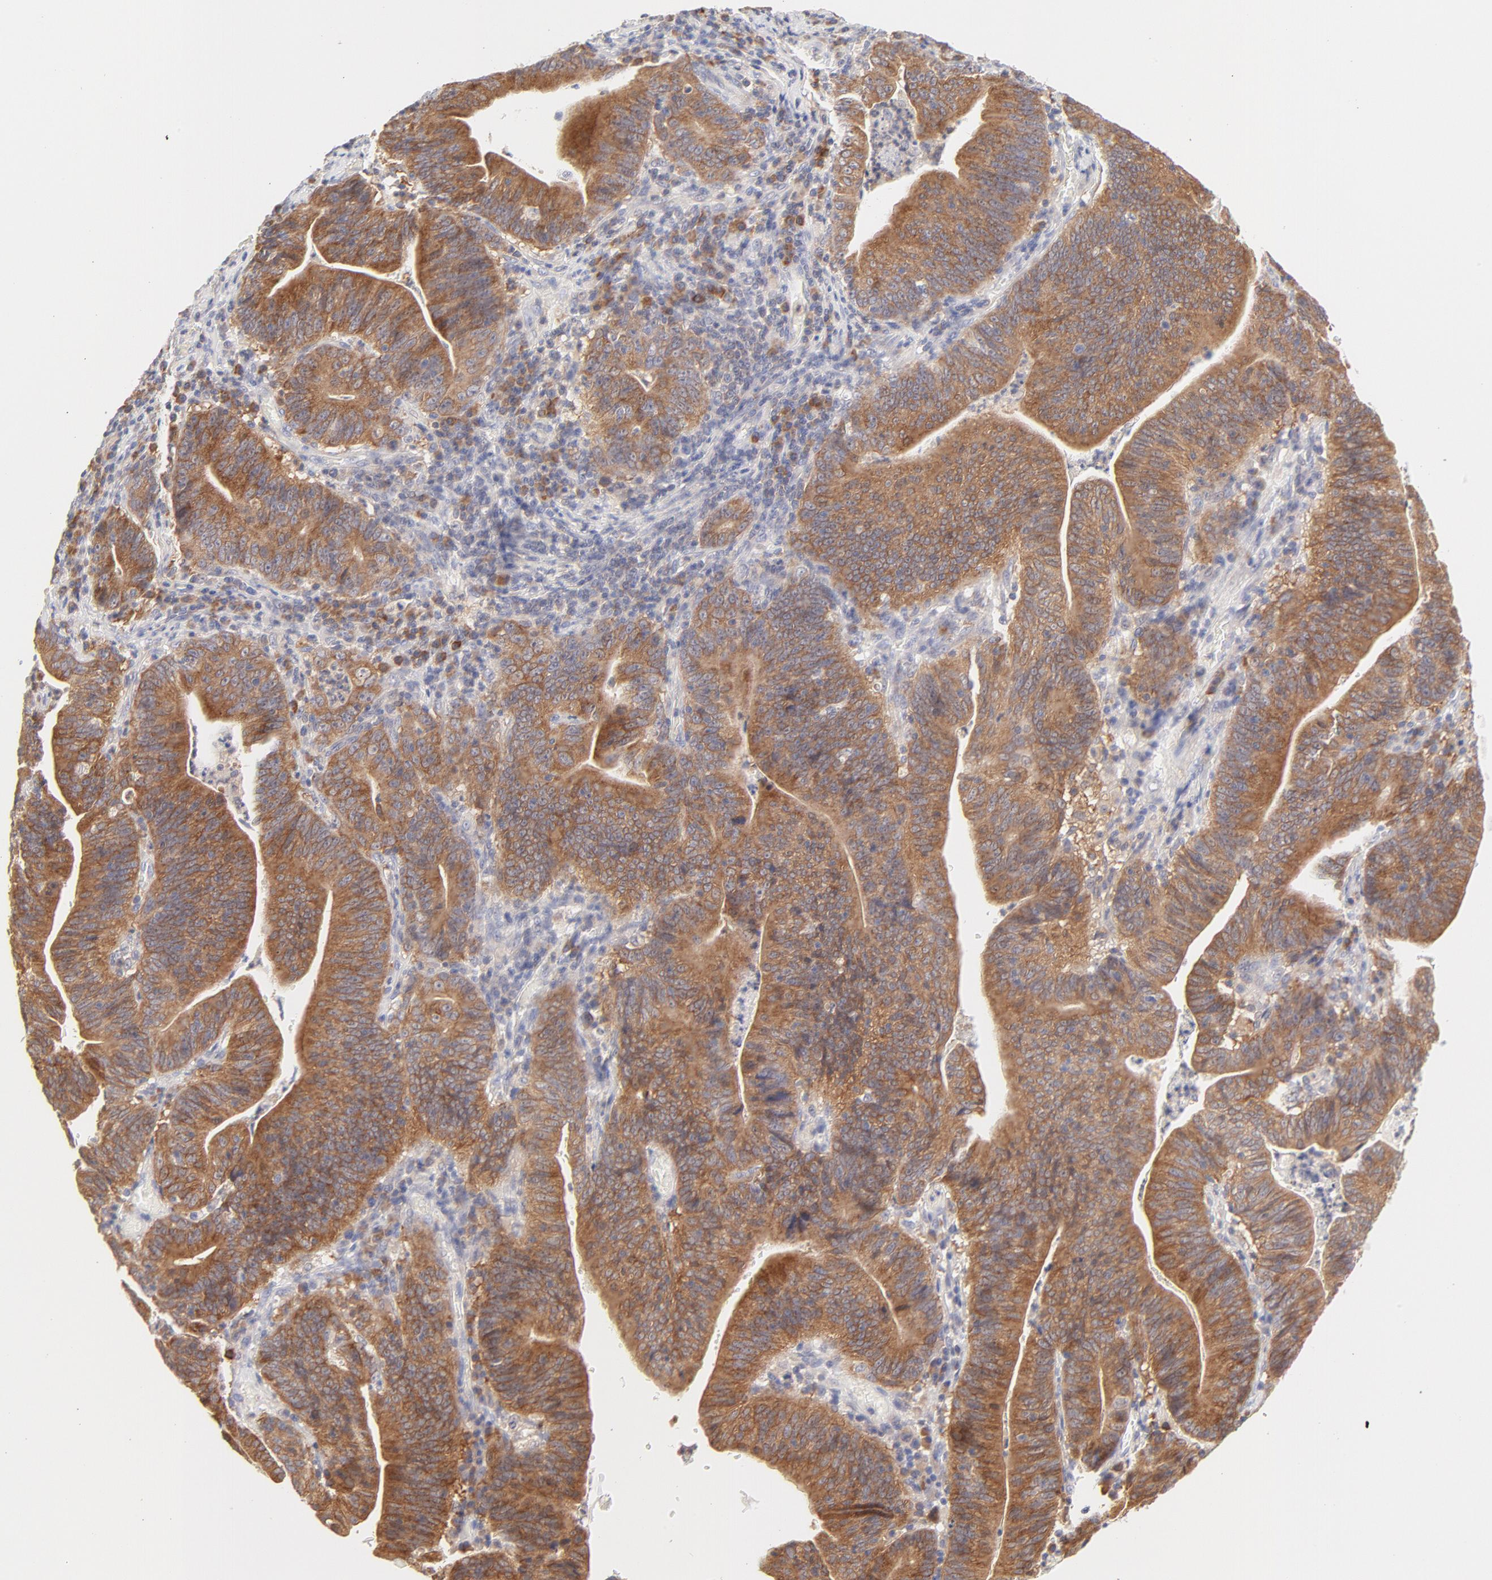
{"staining": {"intensity": "moderate", "quantity": ">75%", "location": "cytoplasmic/membranous"}, "tissue": "stomach cancer", "cell_type": "Tumor cells", "image_type": "cancer", "snomed": [{"axis": "morphology", "description": "Adenocarcinoma, NOS"}, {"axis": "topography", "description": "Stomach, lower"}], "caption": "Moderate cytoplasmic/membranous staining is appreciated in about >75% of tumor cells in stomach adenocarcinoma.", "gene": "RPS6KA1", "patient": {"sex": "female", "age": 86}}